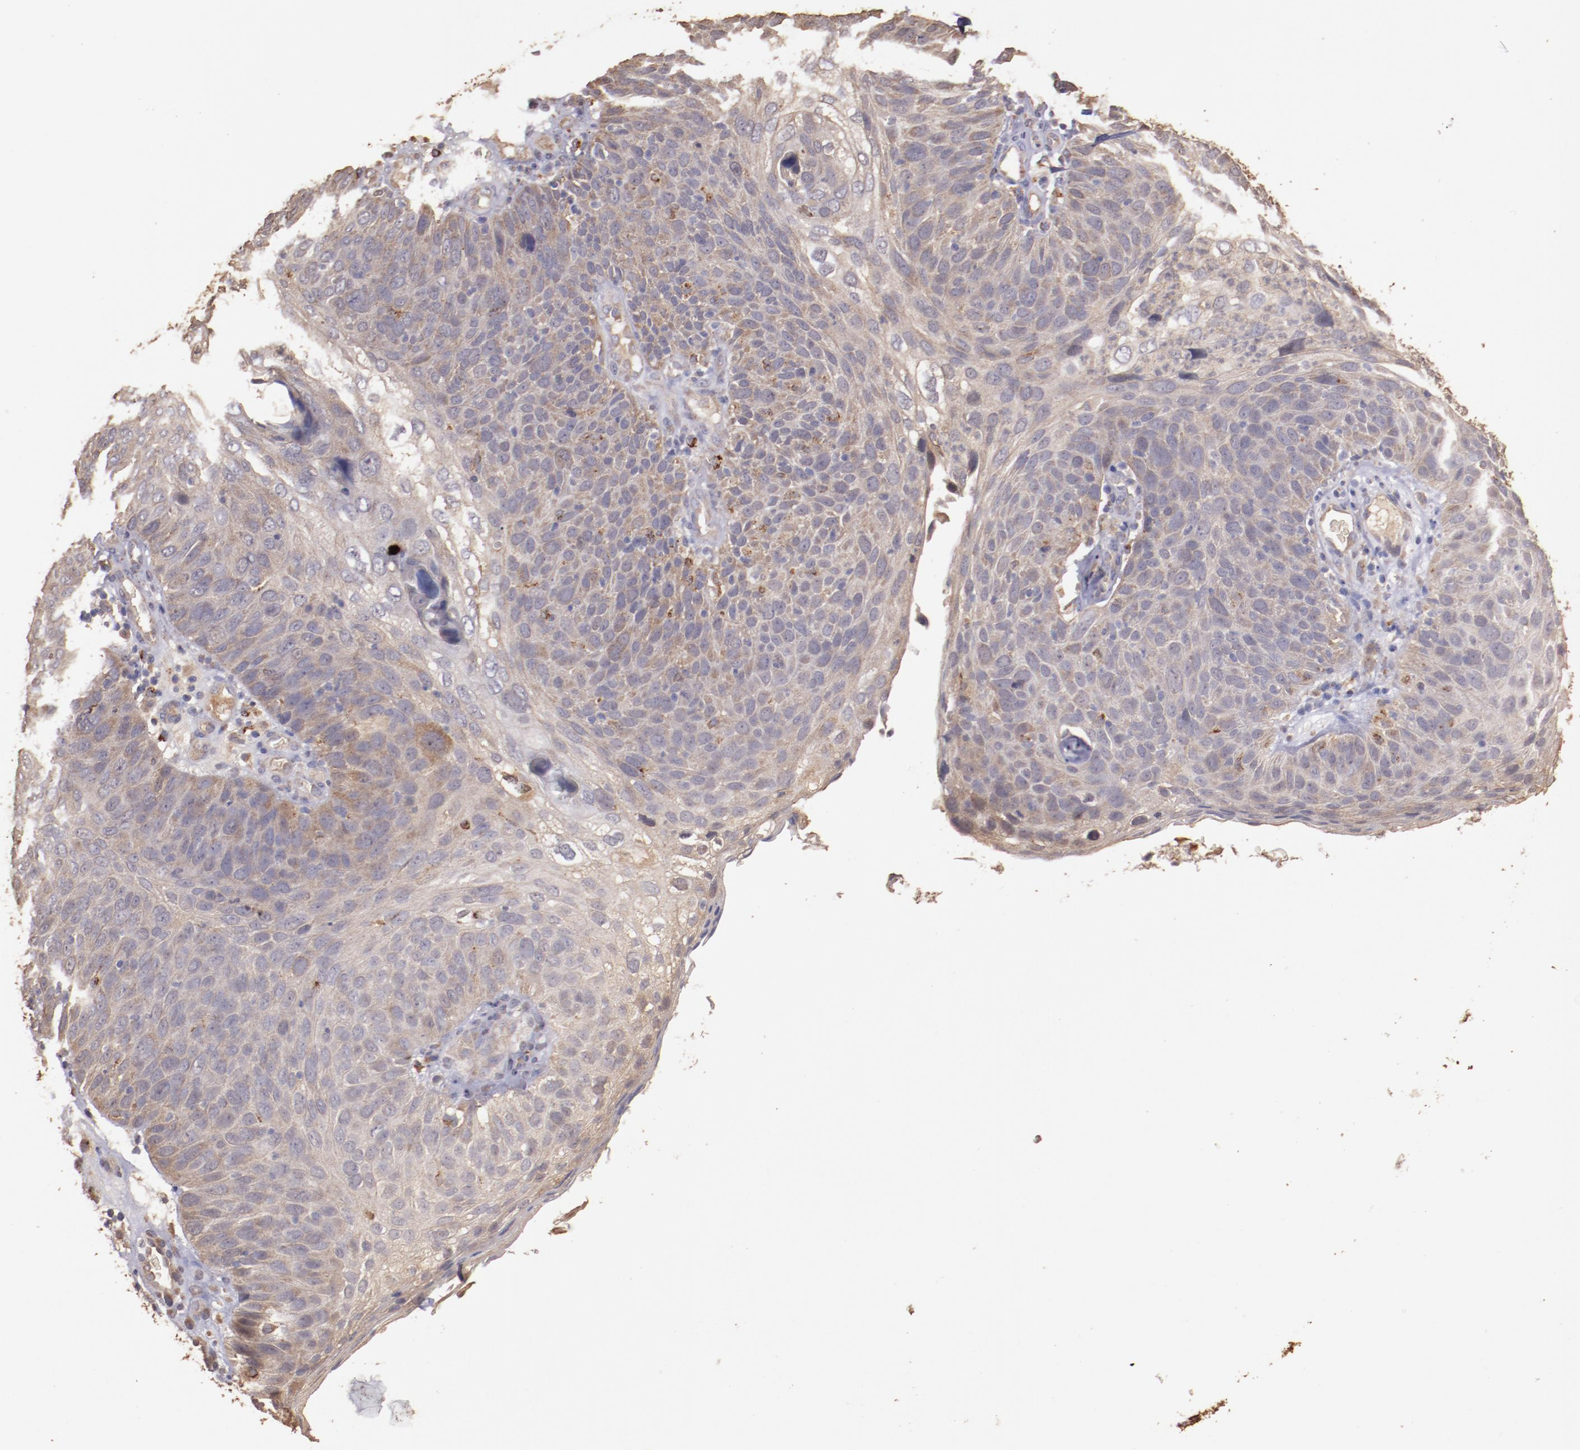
{"staining": {"intensity": "moderate", "quantity": ">75%", "location": "cytoplasmic/membranous"}, "tissue": "skin cancer", "cell_type": "Tumor cells", "image_type": "cancer", "snomed": [{"axis": "morphology", "description": "Squamous cell carcinoma, NOS"}, {"axis": "topography", "description": "Skin"}], "caption": "Human skin cancer (squamous cell carcinoma) stained with a brown dye displays moderate cytoplasmic/membranous positive expression in approximately >75% of tumor cells.", "gene": "SRRD", "patient": {"sex": "male", "age": 87}}